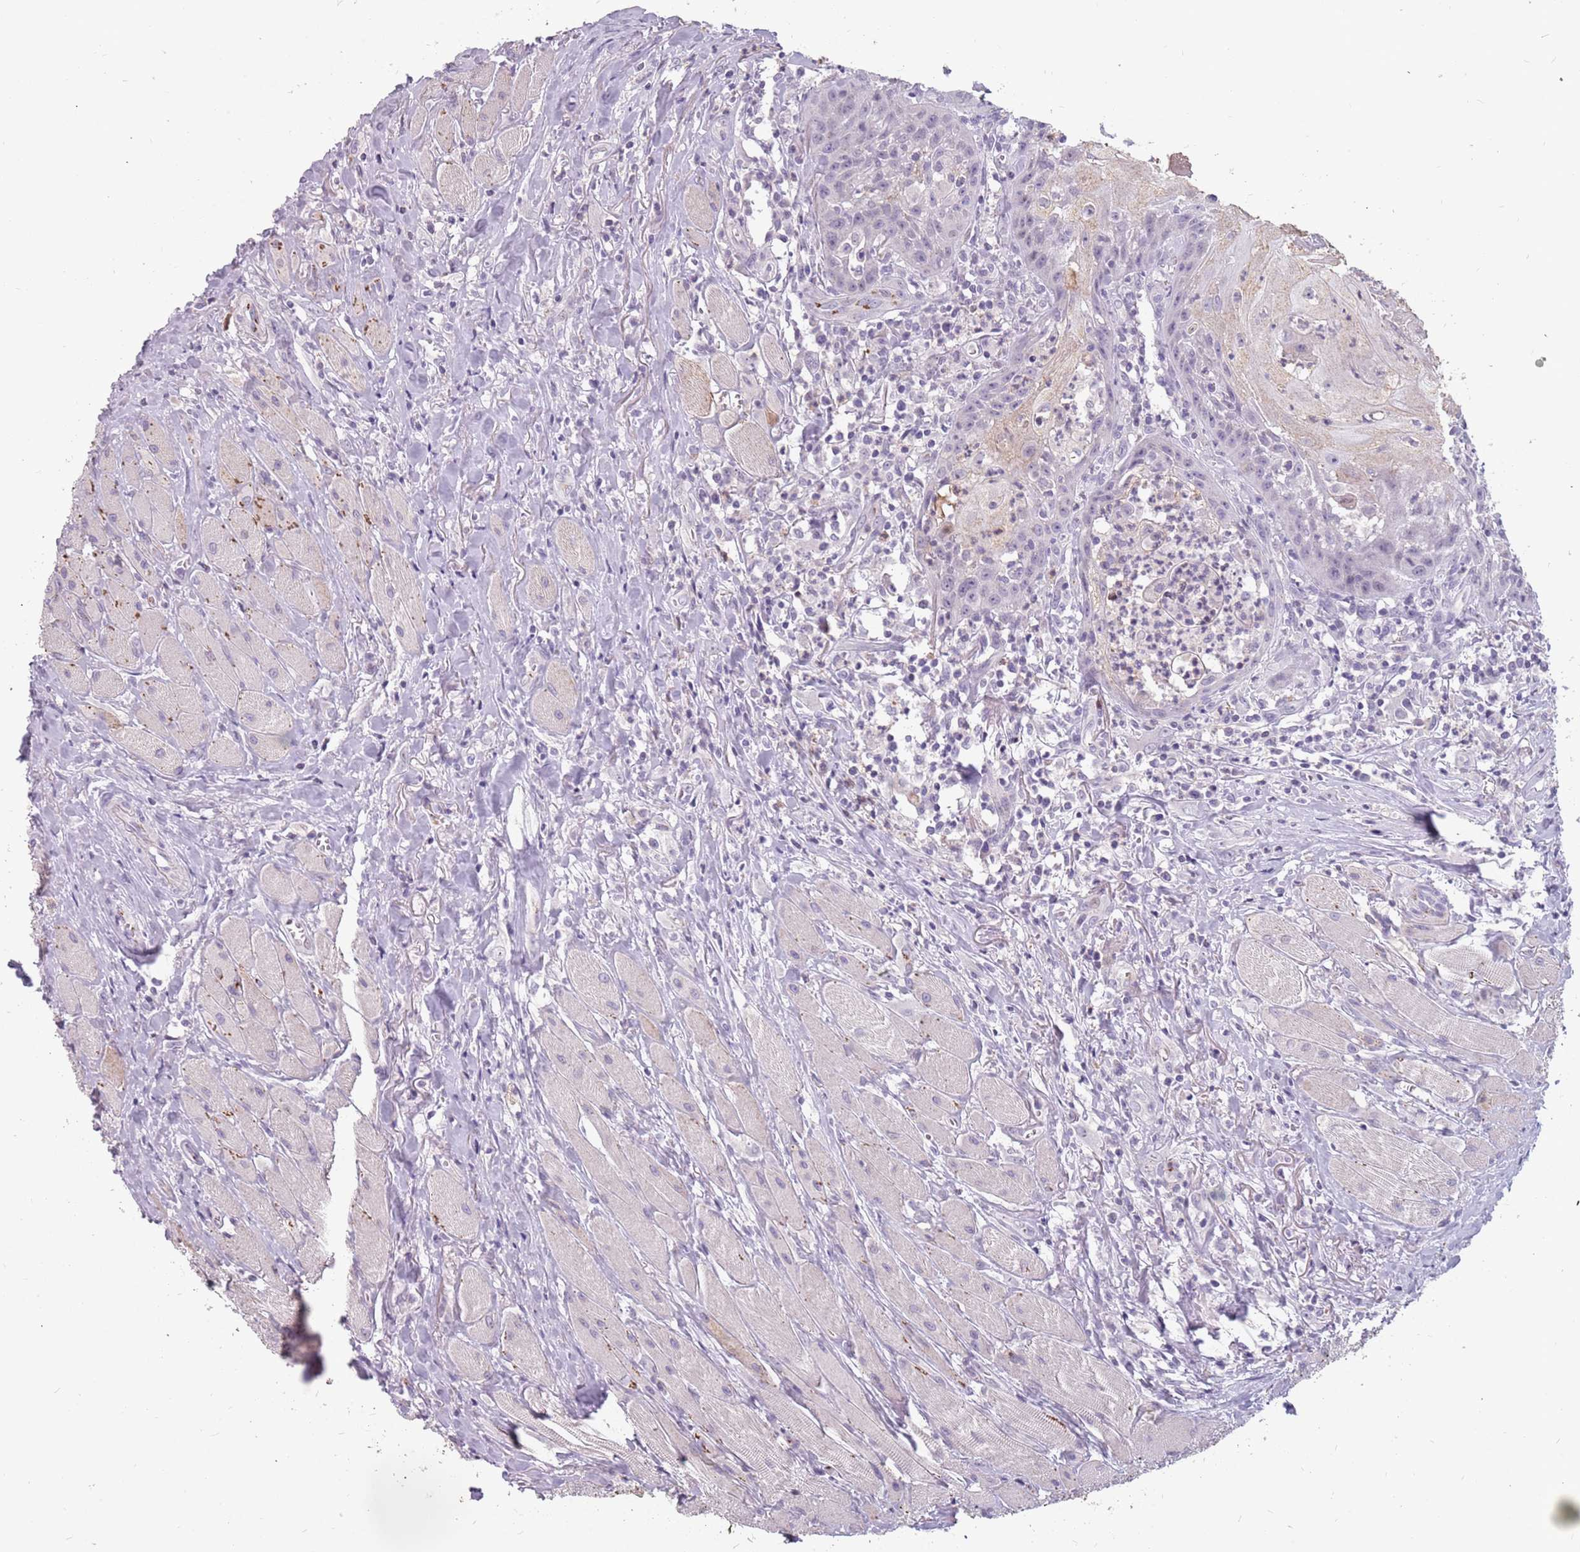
{"staining": {"intensity": "negative", "quantity": "none", "location": "none"}, "tissue": "head and neck cancer", "cell_type": "Tumor cells", "image_type": "cancer", "snomed": [{"axis": "morphology", "description": "Normal tissue, NOS"}, {"axis": "morphology", "description": "Squamous cell carcinoma, NOS"}, {"axis": "topography", "description": "Oral tissue"}, {"axis": "topography", "description": "Head-Neck"}], "caption": "The photomicrograph reveals no staining of tumor cells in head and neck cancer (squamous cell carcinoma).", "gene": "NEK6", "patient": {"sex": "female", "age": 70}}